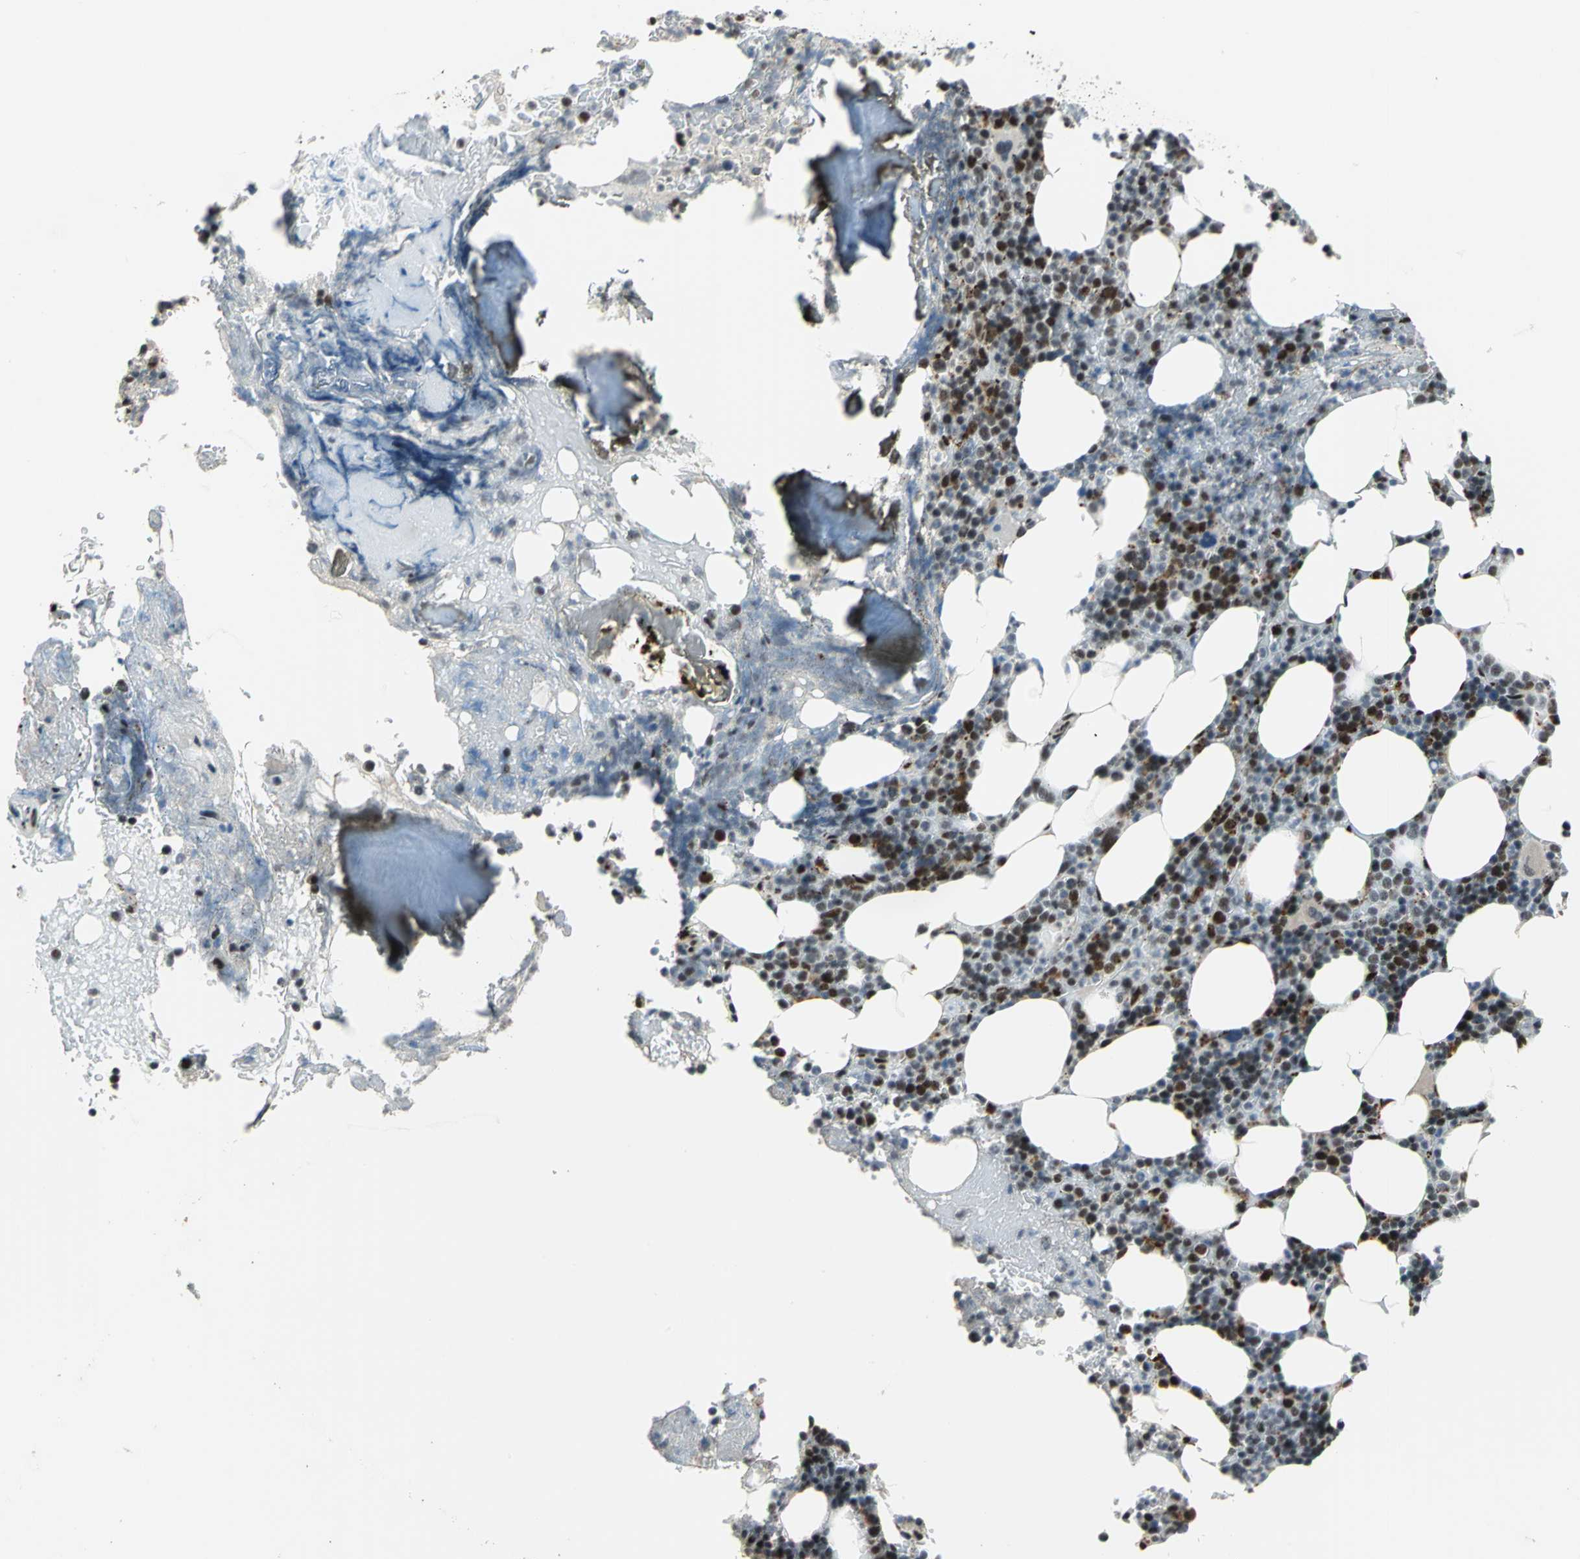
{"staining": {"intensity": "strong", "quantity": "25%-75%", "location": "nuclear"}, "tissue": "bone marrow", "cell_type": "Hematopoietic cells", "image_type": "normal", "snomed": [{"axis": "morphology", "description": "Normal tissue, NOS"}, {"axis": "topography", "description": "Bone marrow"}], "caption": "Immunohistochemistry histopathology image of unremarkable bone marrow stained for a protein (brown), which demonstrates high levels of strong nuclear positivity in approximately 25%-75% of hematopoietic cells.", "gene": "ELF2", "patient": {"sex": "female", "age": 73}}